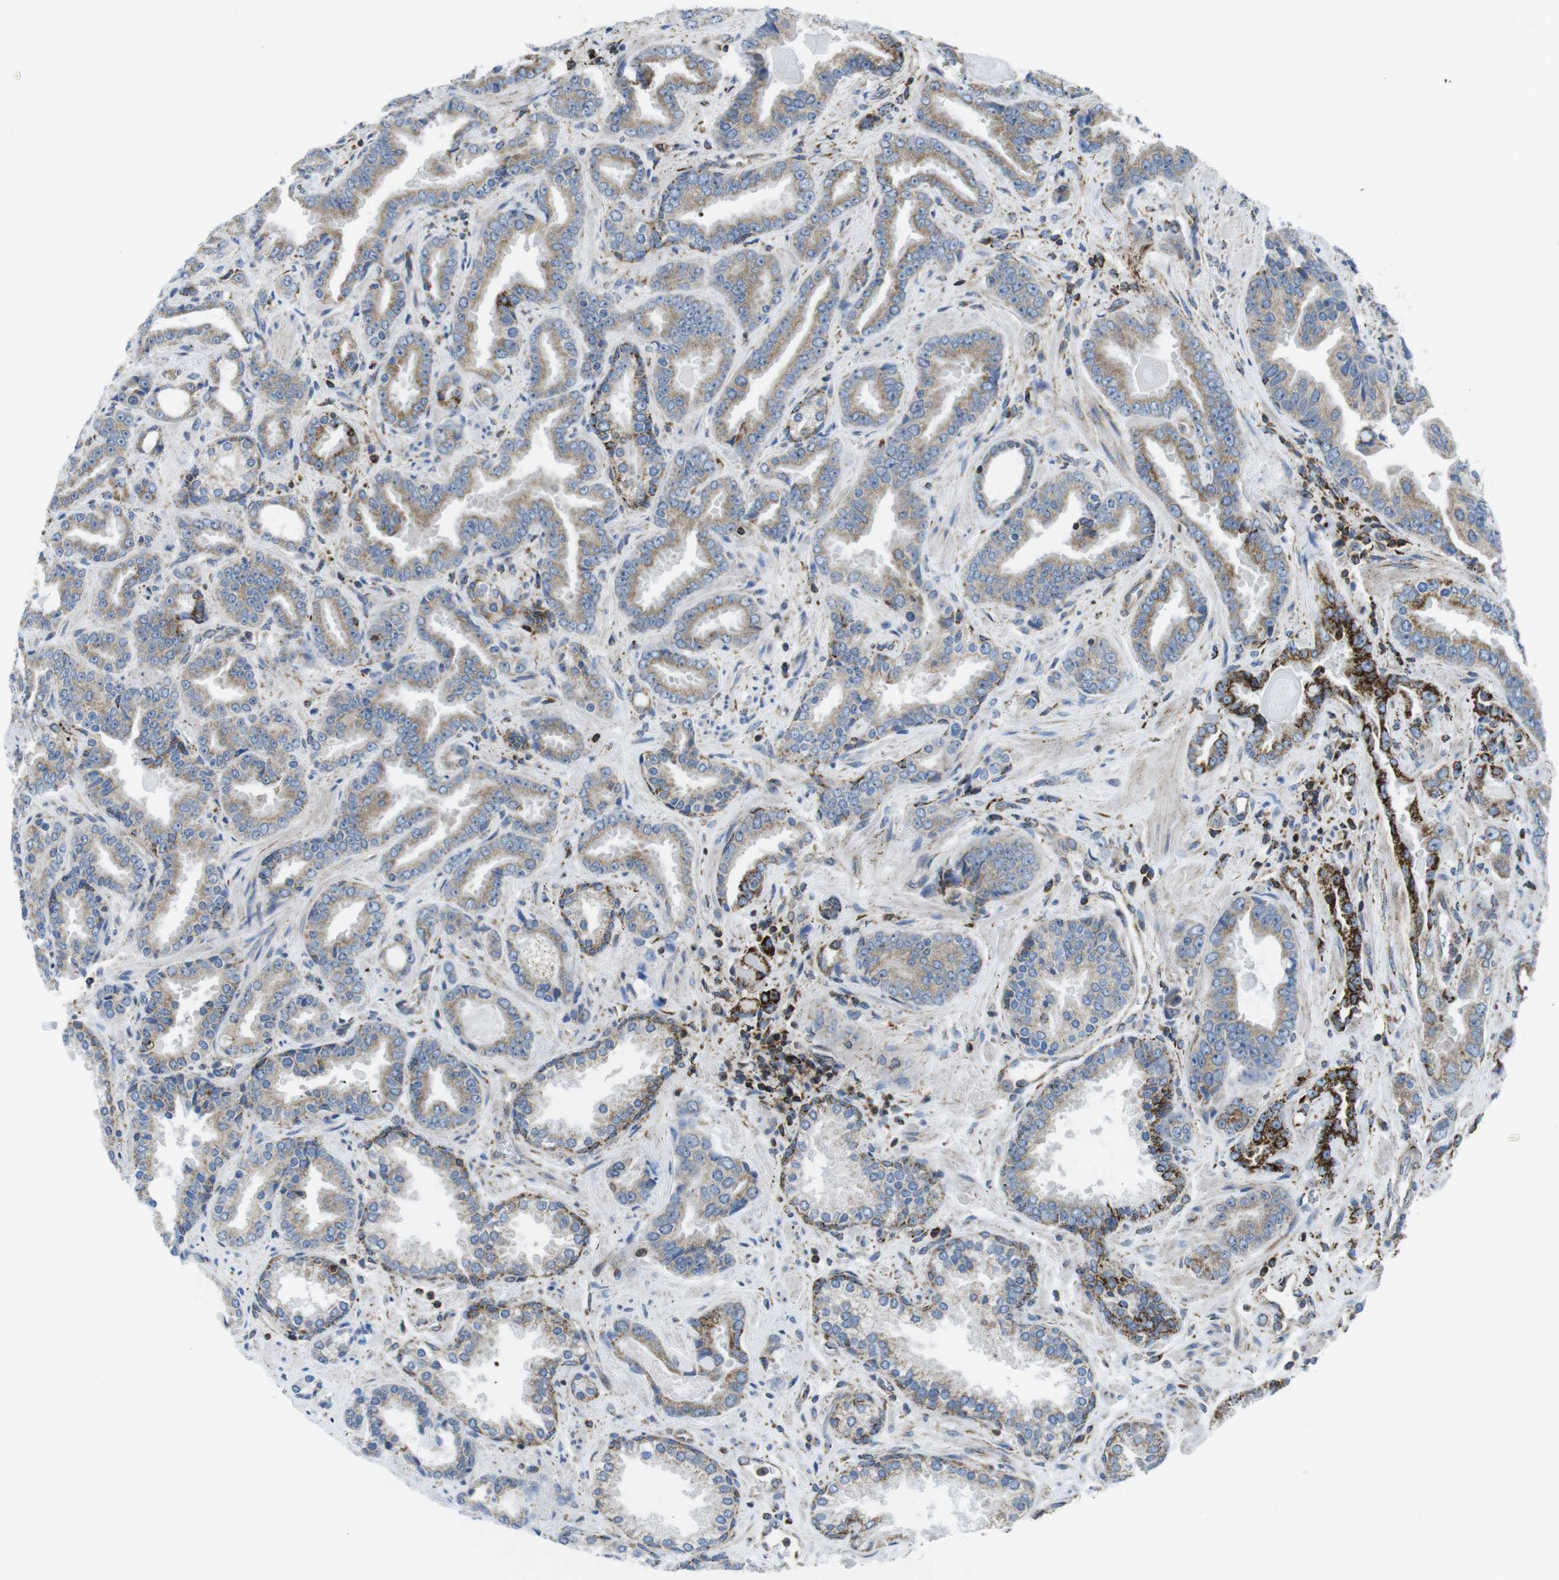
{"staining": {"intensity": "moderate", "quantity": "25%-75%", "location": "cytoplasmic/membranous"}, "tissue": "prostate cancer", "cell_type": "Tumor cells", "image_type": "cancer", "snomed": [{"axis": "morphology", "description": "Adenocarcinoma, Low grade"}, {"axis": "topography", "description": "Prostate"}], "caption": "Immunohistochemical staining of human prostate cancer reveals moderate cytoplasmic/membranous protein positivity in about 25%-75% of tumor cells.", "gene": "KCNE3", "patient": {"sex": "male", "age": 60}}